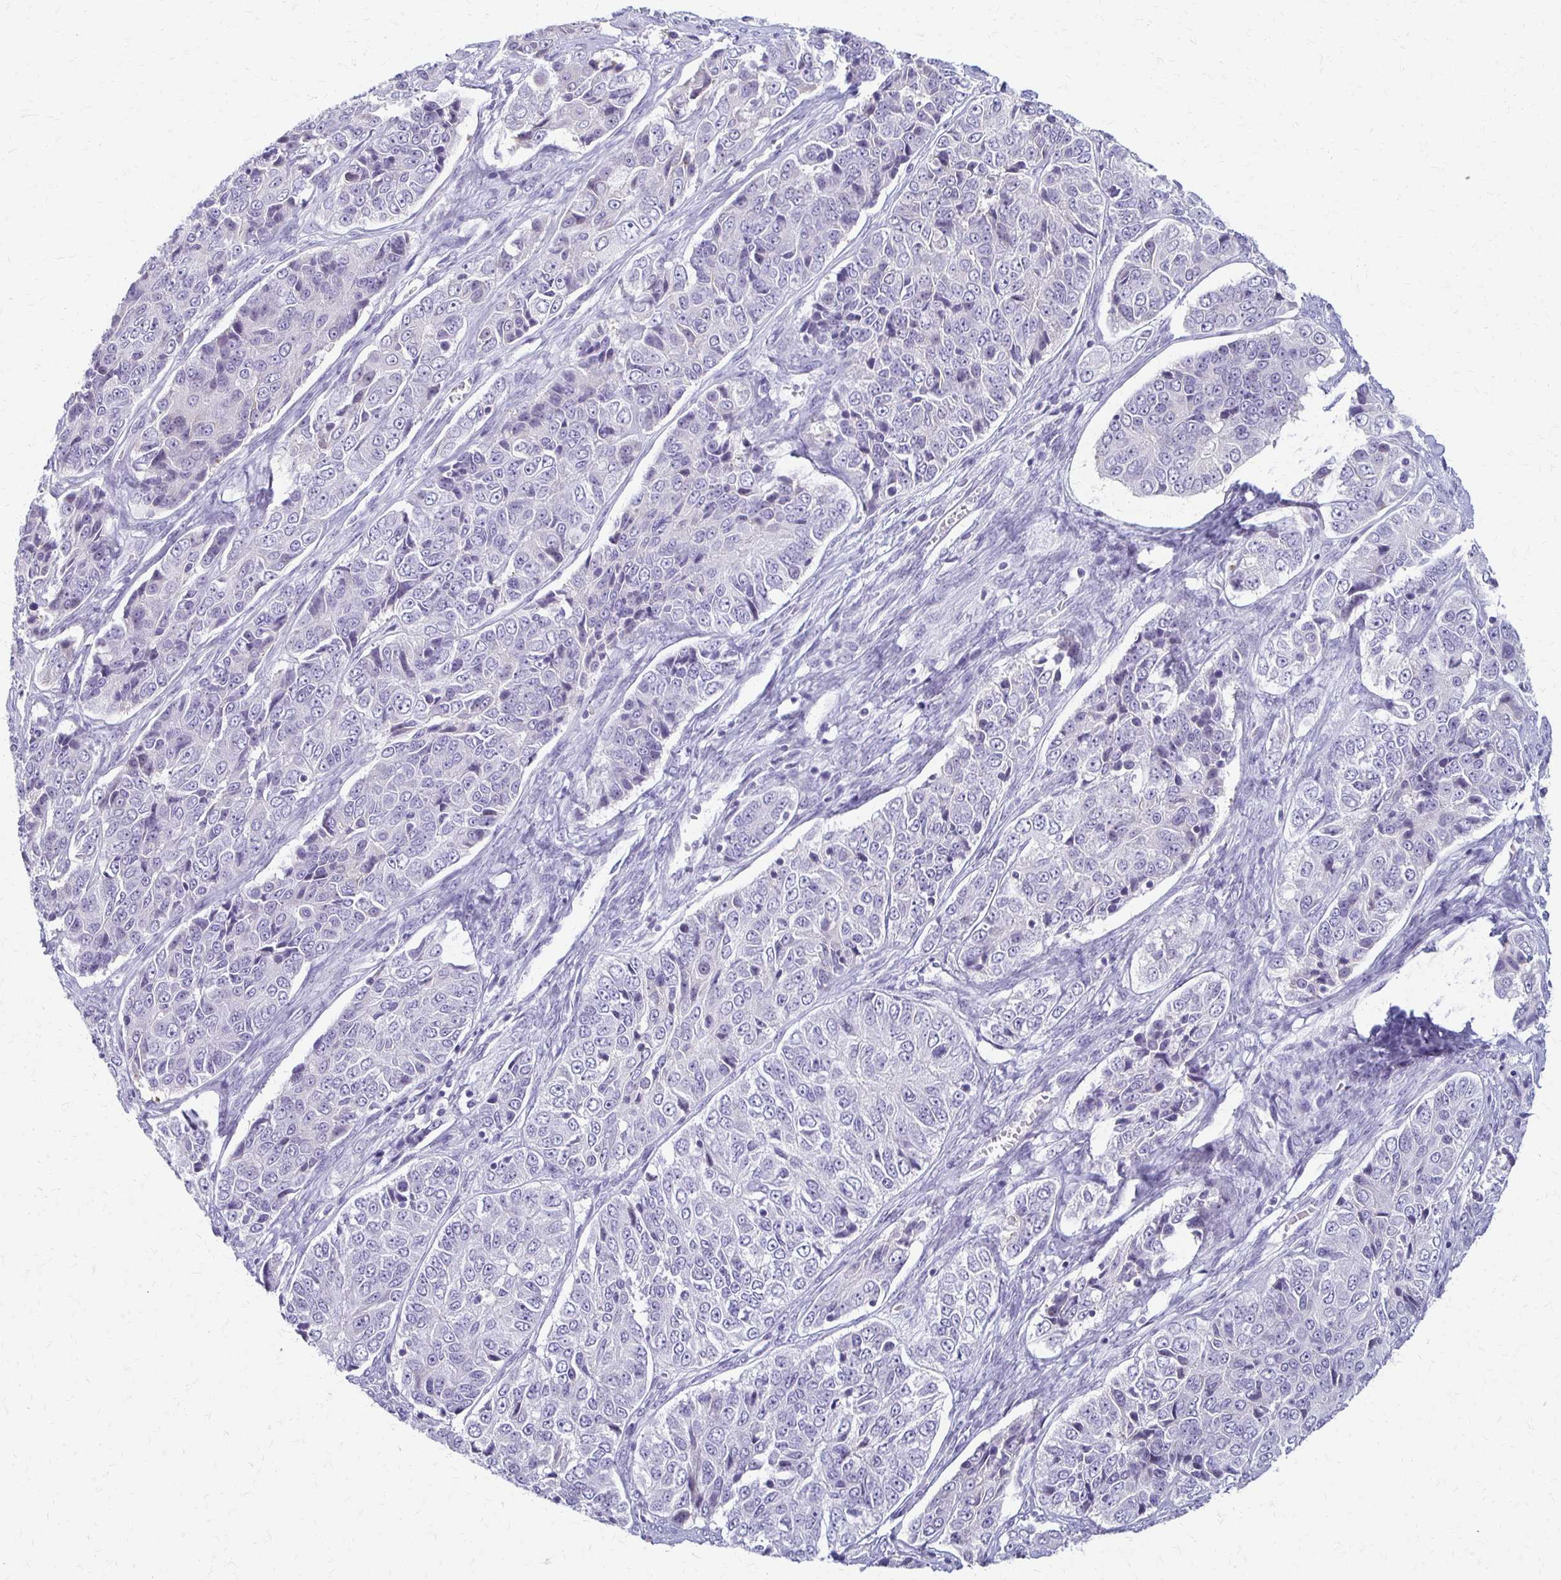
{"staining": {"intensity": "negative", "quantity": "none", "location": "none"}, "tissue": "ovarian cancer", "cell_type": "Tumor cells", "image_type": "cancer", "snomed": [{"axis": "morphology", "description": "Carcinoma, endometroid"}, {"axis": "topography", "description": "Ovary"}], "caption": "DAB immunohistochemical staining of ovarian endometroid carcinoma shows no significant expression in tumor cells.", "gene": "IVL", "patient": {"sex": "female", "age": 51}}